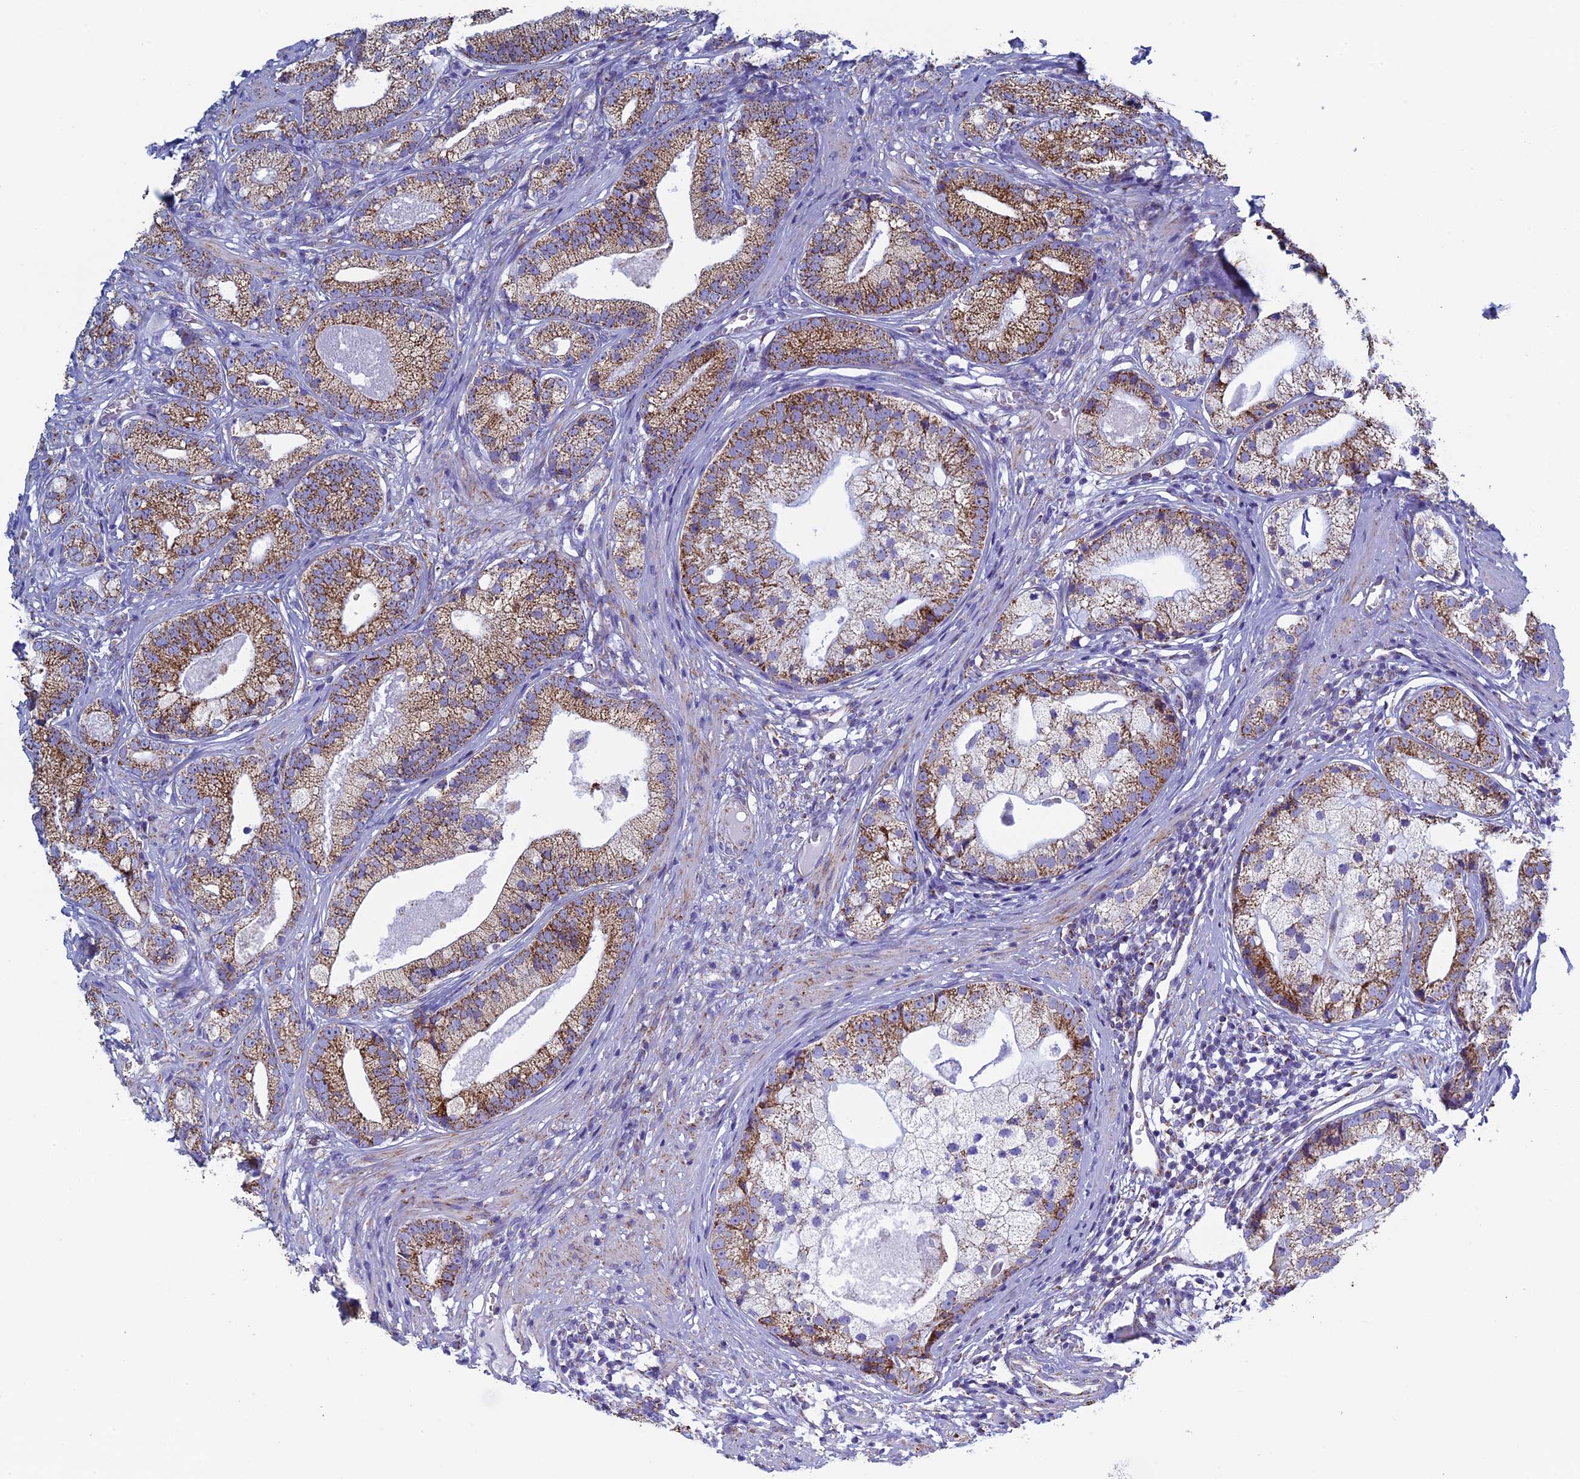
{"staining": {"intensity": "moderate", "quantity": "25%-75%", "location": "cytoplasmic/membranous"}, "tissue": "prostate cancer", "cell_type": "Tumor cells", "image_type": "cancer", "snomed": [{"axis": "morphology", "description": "Adenocarcinoma, High grade"}, {"axis": "topography", "description": "Prostate"}], "caption": "A brown stain highlights moderate cytoplasmic/membranous expression of a protein in human high-grade adenocarcinoma (prostate) tumor cells. The staining was performed using DAB, with brown indicating positive protein expression. Nuclei are stained blue with hematoxylin.", "gene": "UQCRFS1", "patient": {"sex": "male", "age": 69}}